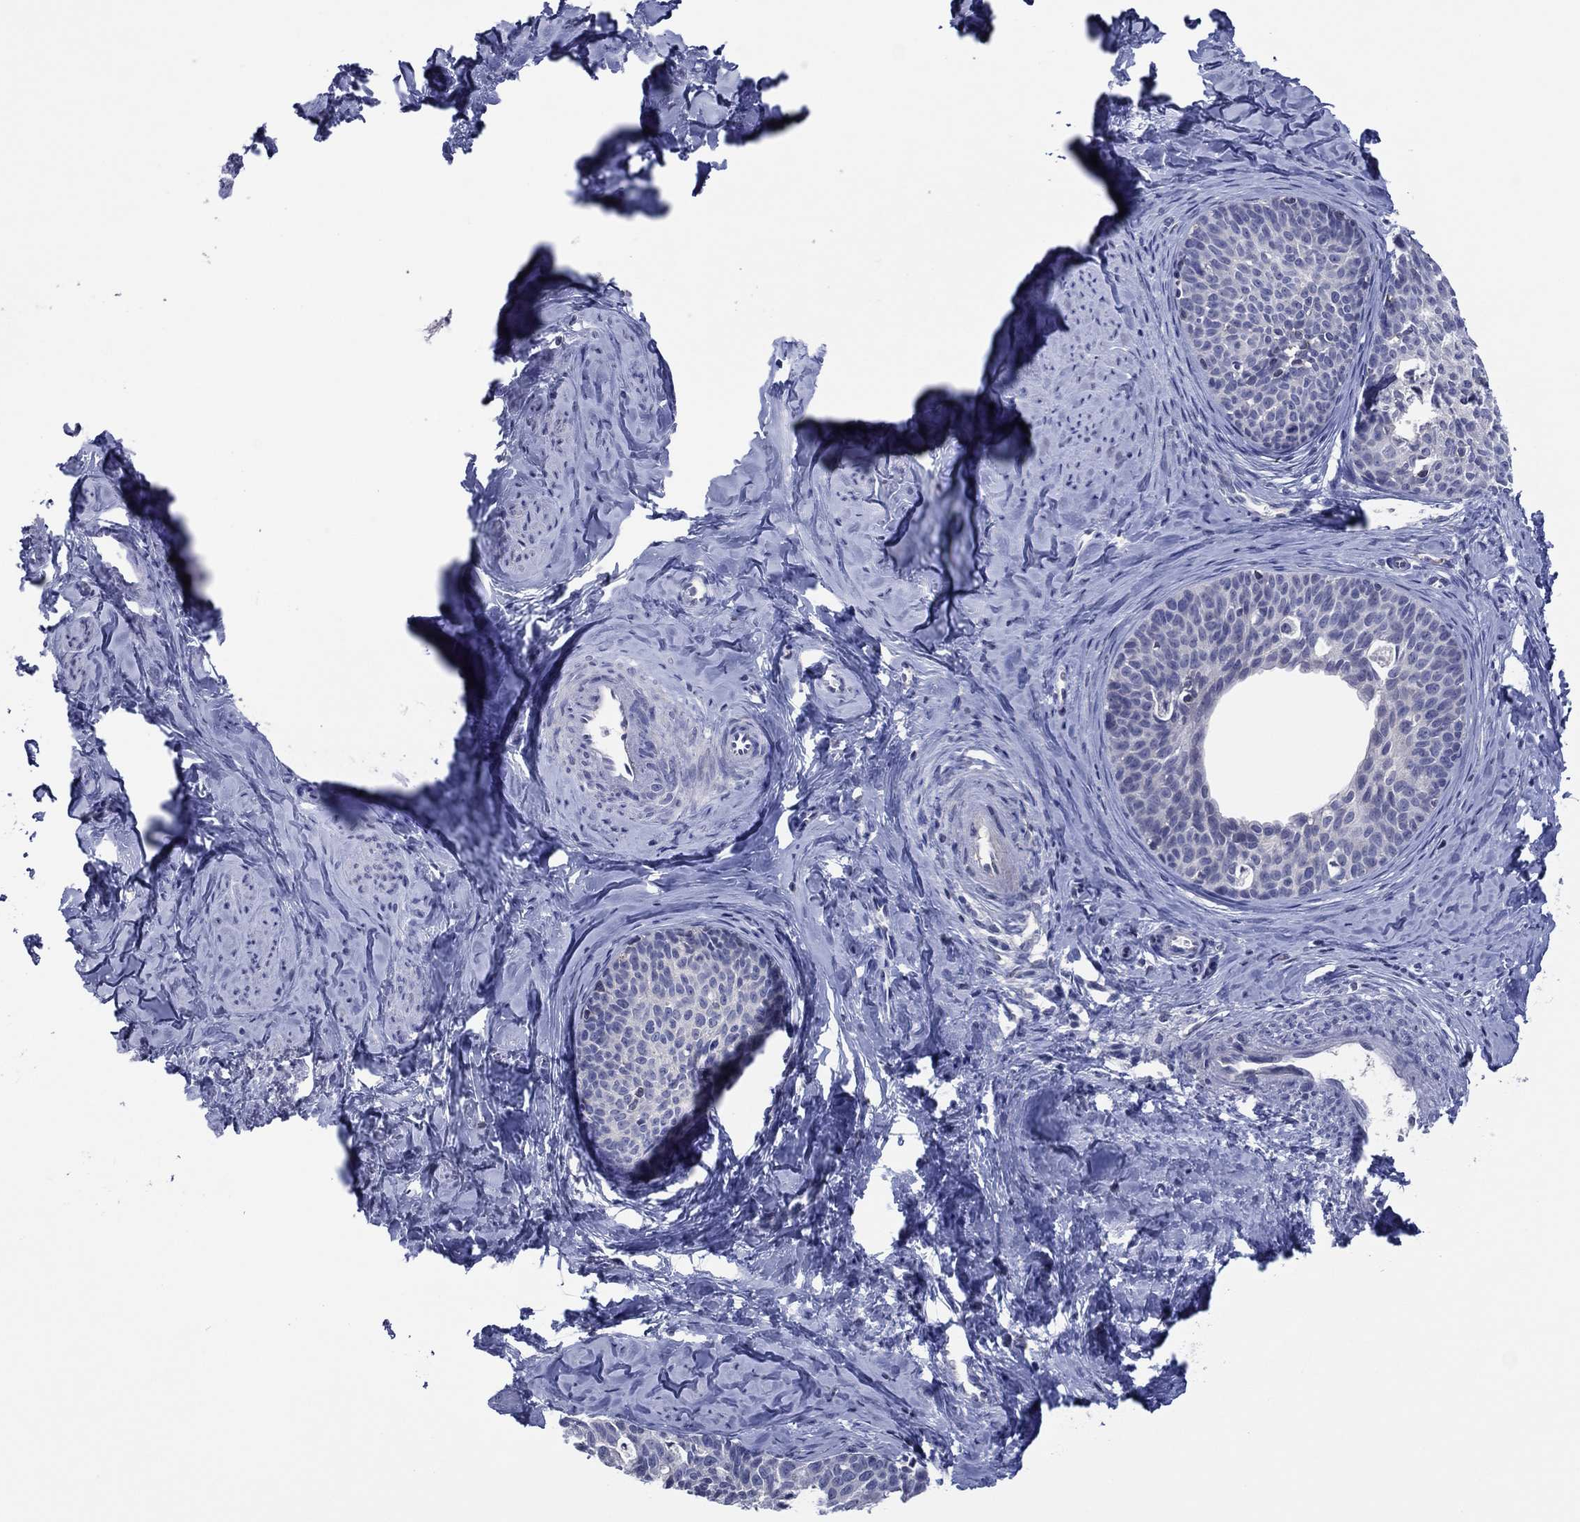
{"staining": {"intensity": "negative", "quantity": "none", "location": "none"}, "tissue": "cervical cancer", "cell_type": "Tumor cells", "image_type": "cancer", "snomed": [{"axis": "morphology", "description": "Squamous cell carcinoma, NOS"}, {"axis": "topography", "description": "Cervix"}], "caption": "Protein analysis of cervical cancer exhibits no significant positivity in tumor cells.", "gene": "TRIM31", "patient": {"sex": "female", "age": 51}}